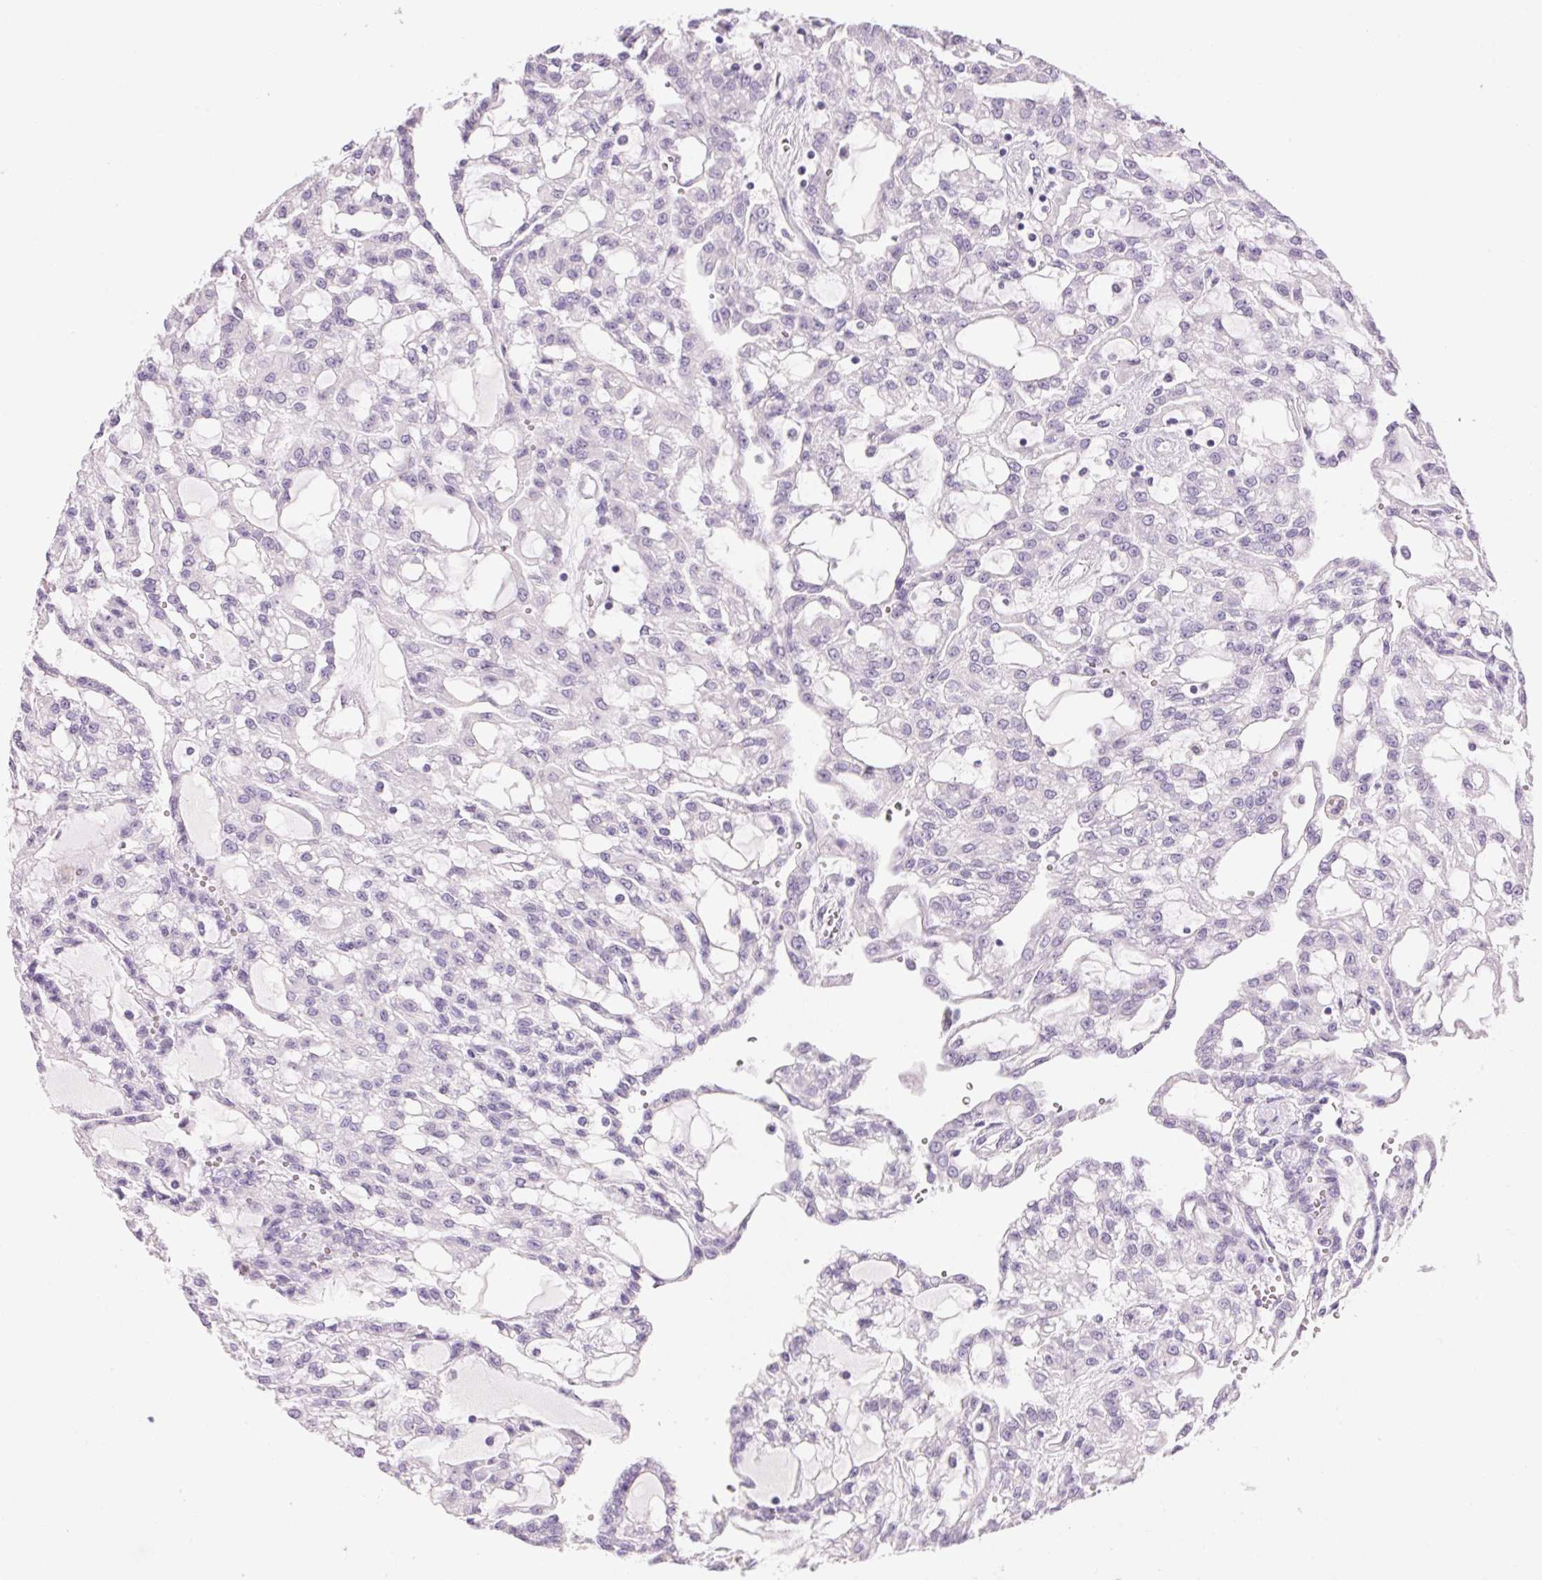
{"staining": {"intensity": "negative", "quantity": "none", "location": "none"}, "tissue": "renal cancer", "cell_type": "Tumor cells", "image_type": "cancer", "snomed": [{"axis": "morphology", "description": "Adenocarcinoma, NOS"}, {"axis": "topography", "description": "Kidney"}], "caption": "IHC image of human adenocarcinoma (renal) stained for a protein (brown), which reveals no expression in tumor cells.", "gene": "ATP6V0A4", "patient": {"sex": "male", "age": 63}}